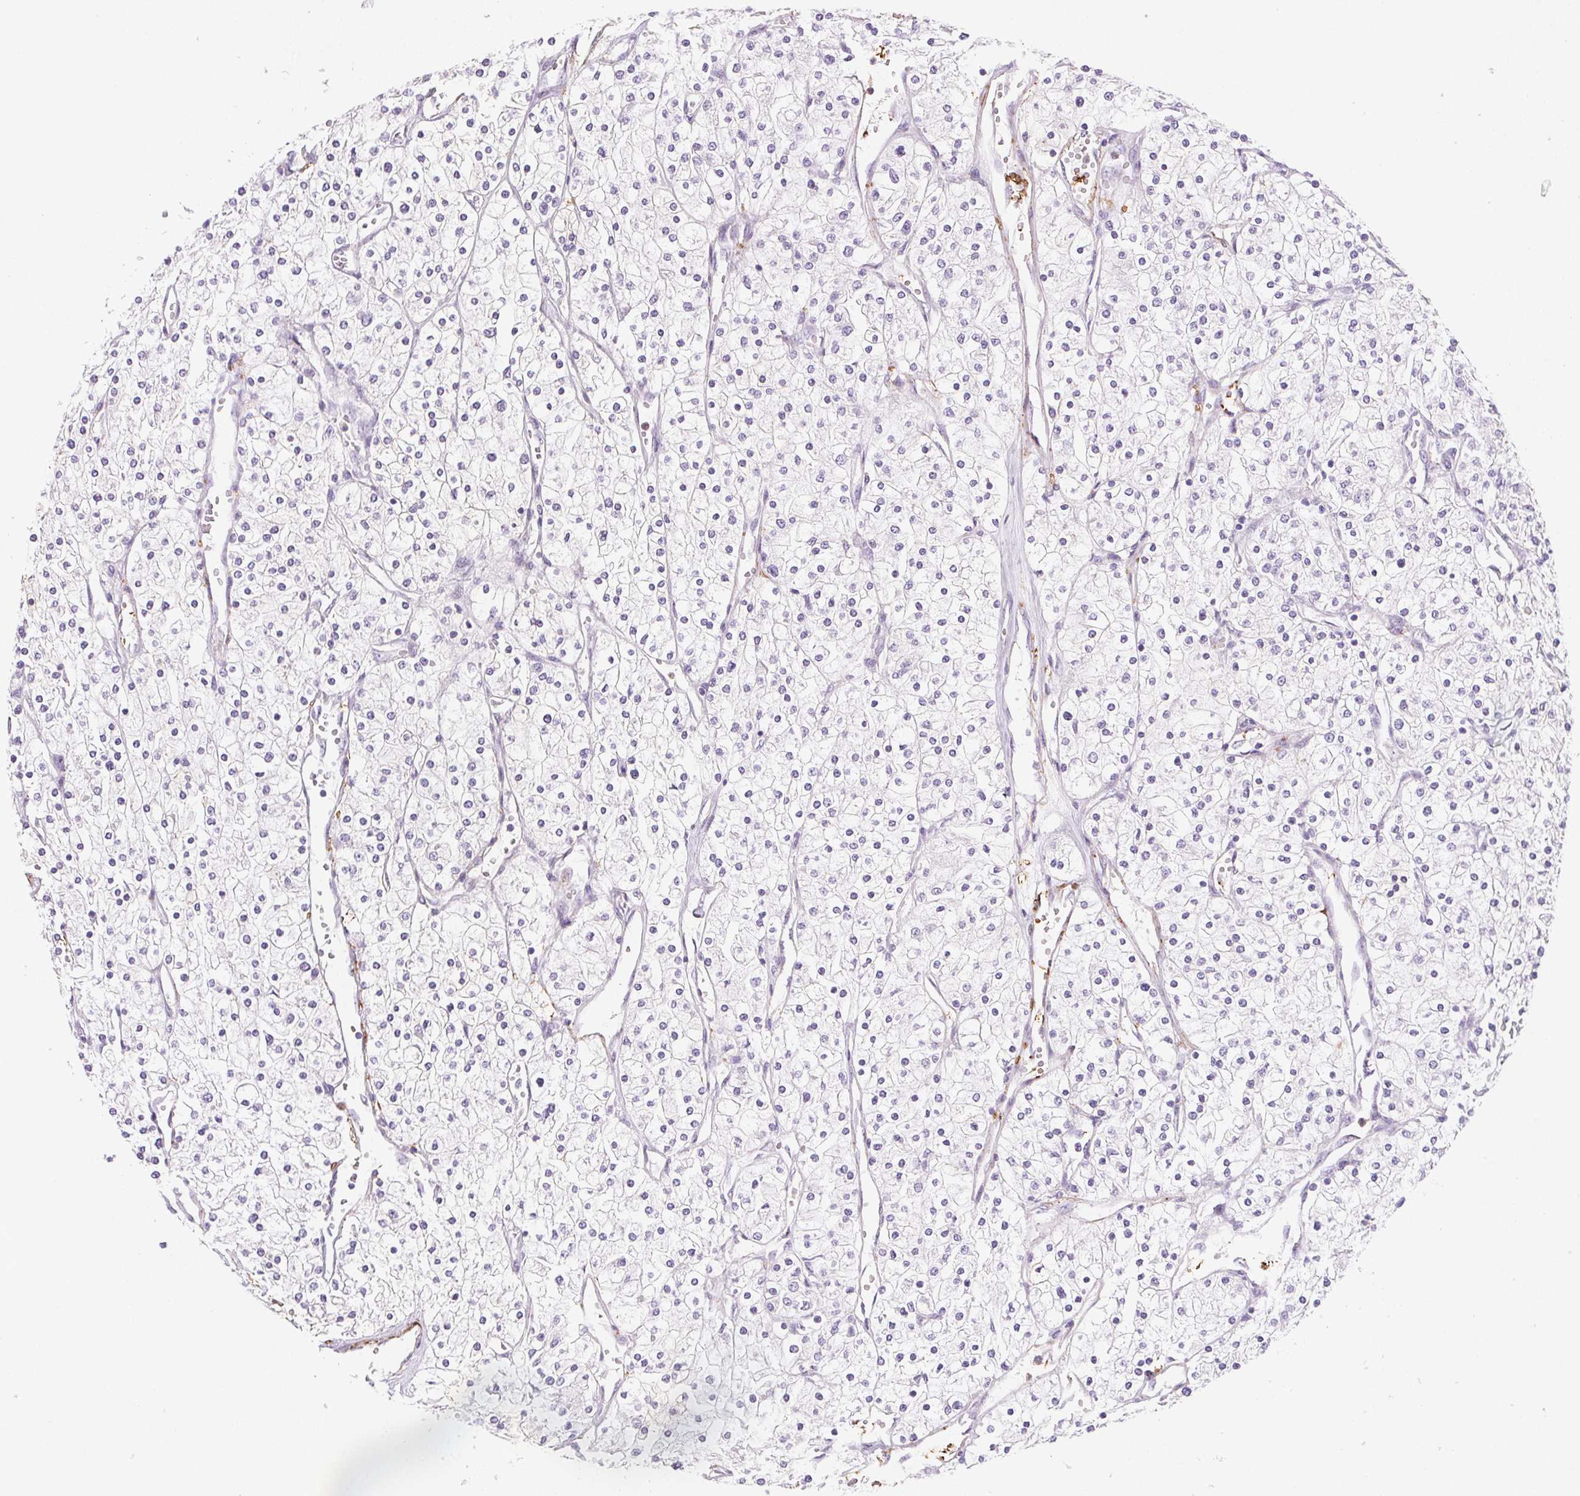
{"staining": {"intensity": "negative", "quantity": "none", "location": "none"}, "tissue": "renal cancer", "cell_type": "Tumor cells", "image_type": "cancer", "snomed": [{"axis": "morphology", "description": "Adenocarcinoma, NOS"}, {"axis": "topography", "description": "Kidney"}], "caption": "This is an IHC photomicrograph of adenocarcinoma (renal). There is no positivity in tumor cells.", "gene": "GPX8", "patient": {"sex": "male", "age": 80}}